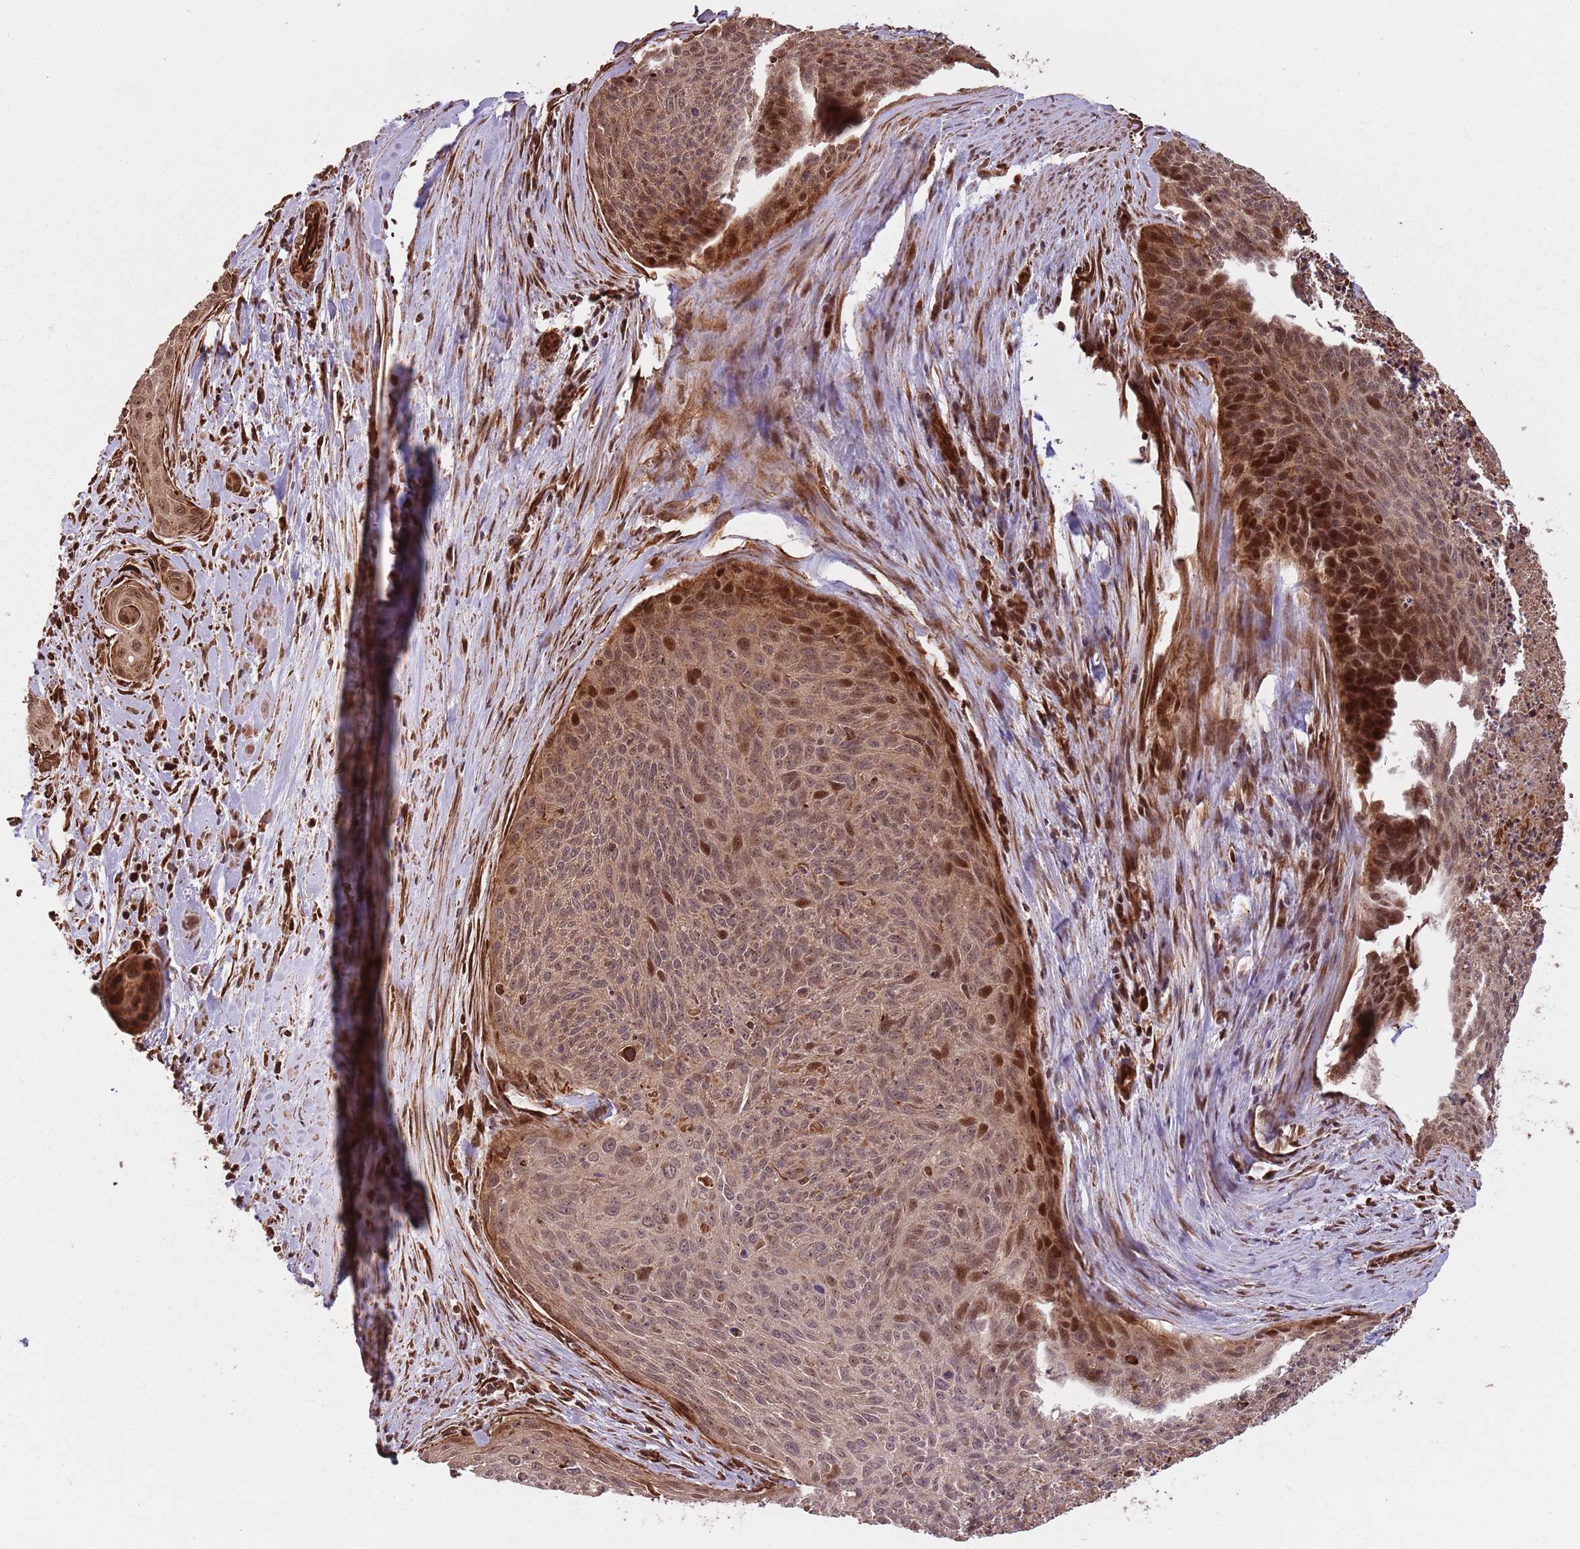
{"staining": {"intensity": "moderate", "quantity": ">75%", "location": "cytoplasmic/membranous,nuclear"}, "tissue": "cervical cancer", "cell_type": "Tumor cells", "image_type": "cancer", "snomed": [{"axis": "morphology", "description": "Squamous cell carcinoma, NOS"}, {"axis": "topography", "description": "Cervix"}], "caption": "A brown stain shows moderate cytoplasmic/membranous and nuclear staining of a protein in cervical cancer tumor cells.", "gene": "ADAMTS3", "patient": {"sex": "female", "age": 55}}